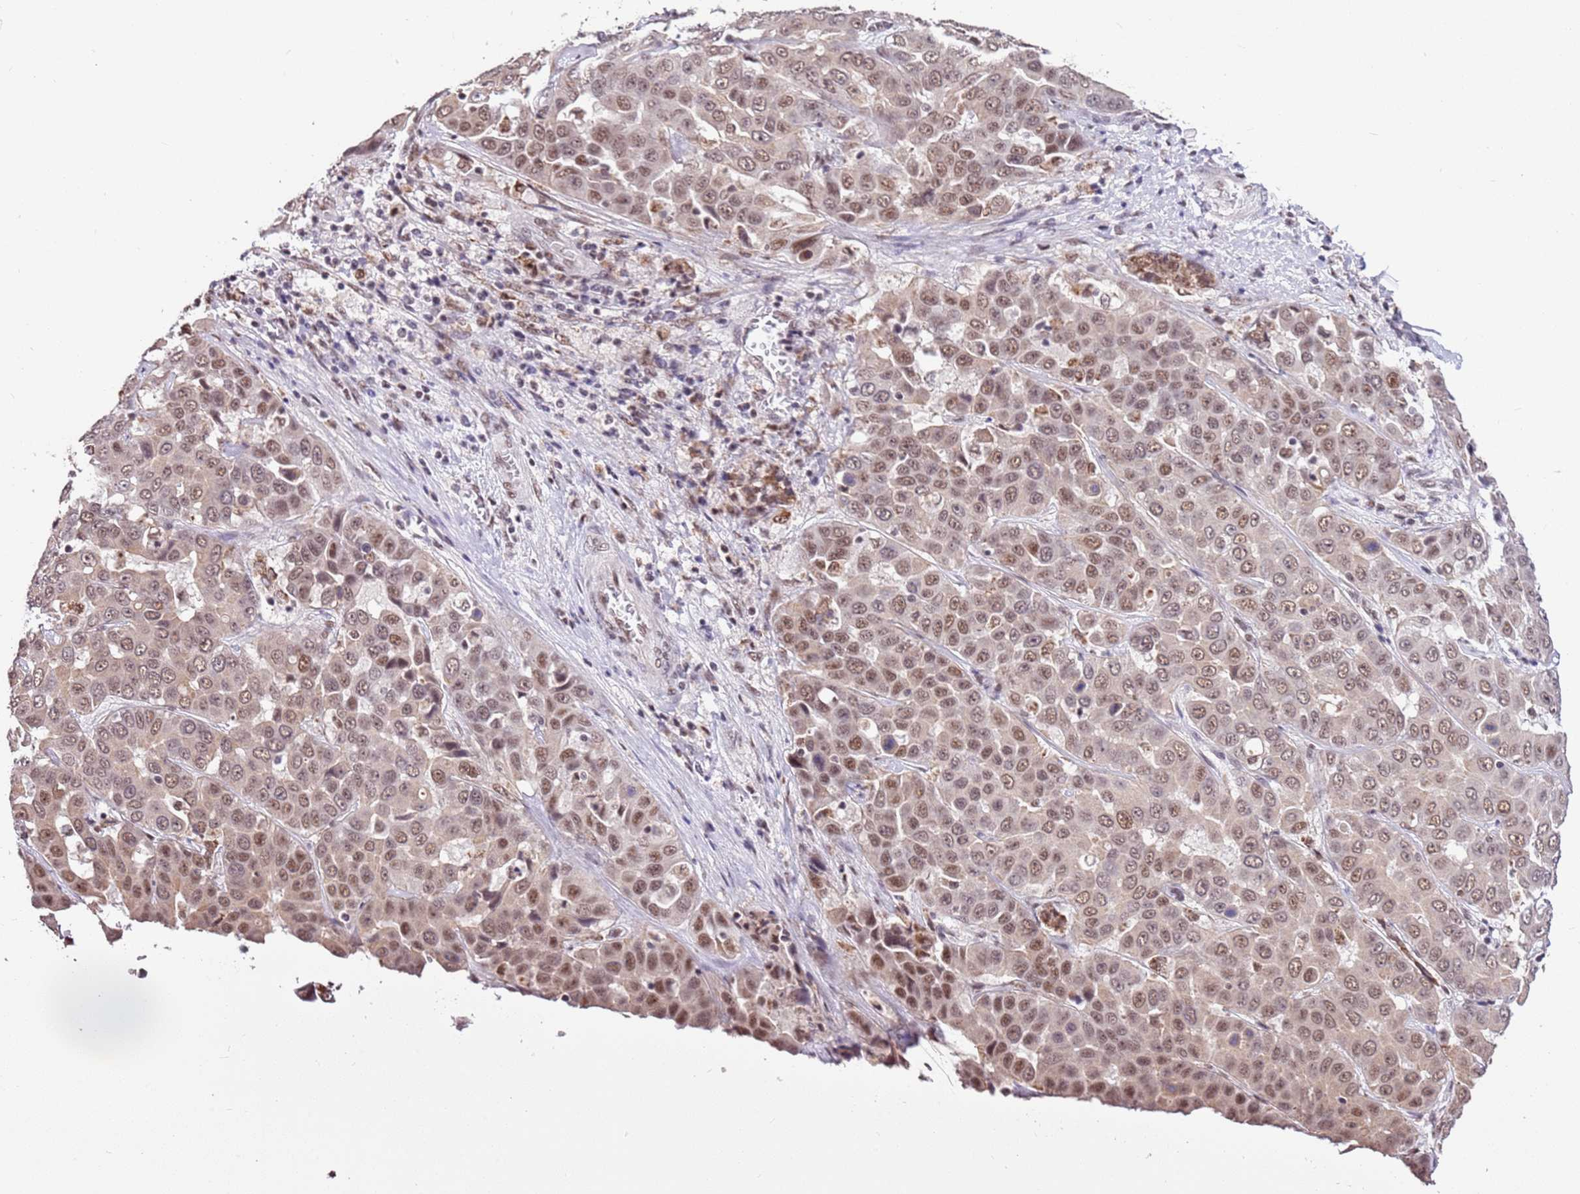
{"staining": {"intensity": "moderate", "quantity": ">75%", "location": "nuclear"}, "tissue": "liver cancer", "cell_type": "Tumor cells", "image_type": "cancer", "snomed": [{"axis": "morphology", "description": "Cholangiocarcinoma"}, {"axis": "topography", "description": "Liver"}], "caption": "Immunohistochemistry of liver cancer (cholangiocarcinoma) reveals medium levels of moderate nuclear expression in approximately >75% of tumor cells. The protein of interest is shown in brown color, while the nuclei are stained blue.", "gene": "AKAP8L", "patient": {"sex": "female", "age": 52}}